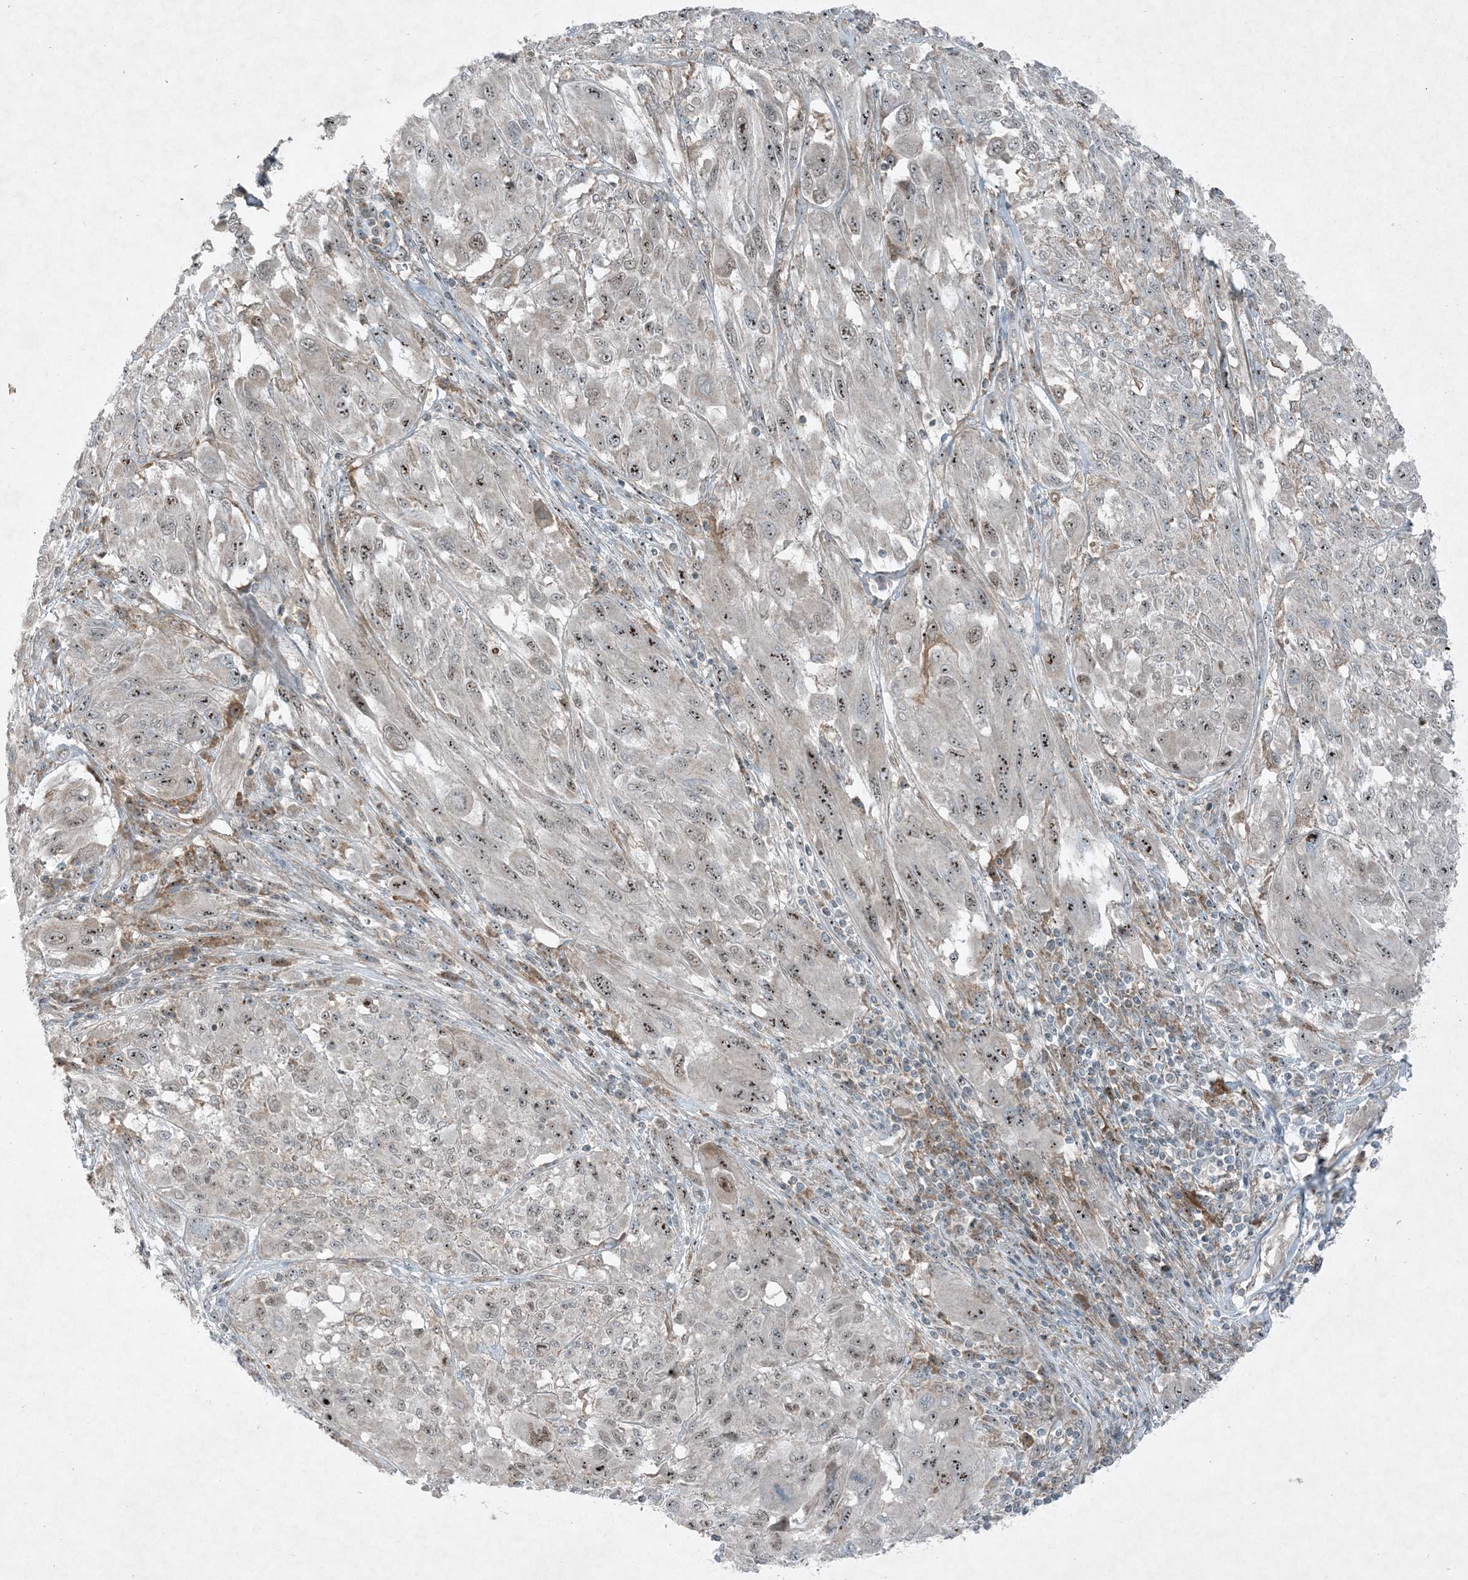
{"staining": {"intensity": "moderate", "quantity": ">75%", "location": "nuclear"}, "tissue": "melanoma", "cell_type": "Tumor cells", "image_type": "cancer", "snomed": [{"axis": "morphology", "description": "Malignant melanoma, NOS"}, {"axis": "topography", "description": "Skin"}], "caption": "Approximately >75% of tumor cells in human malignant melanoma demonstrate moderate nuclear protein expression as visualized by brown immunohistochemical staining.", "gene": "MITD1", "patient": {"sex": "female", "age": 91}}